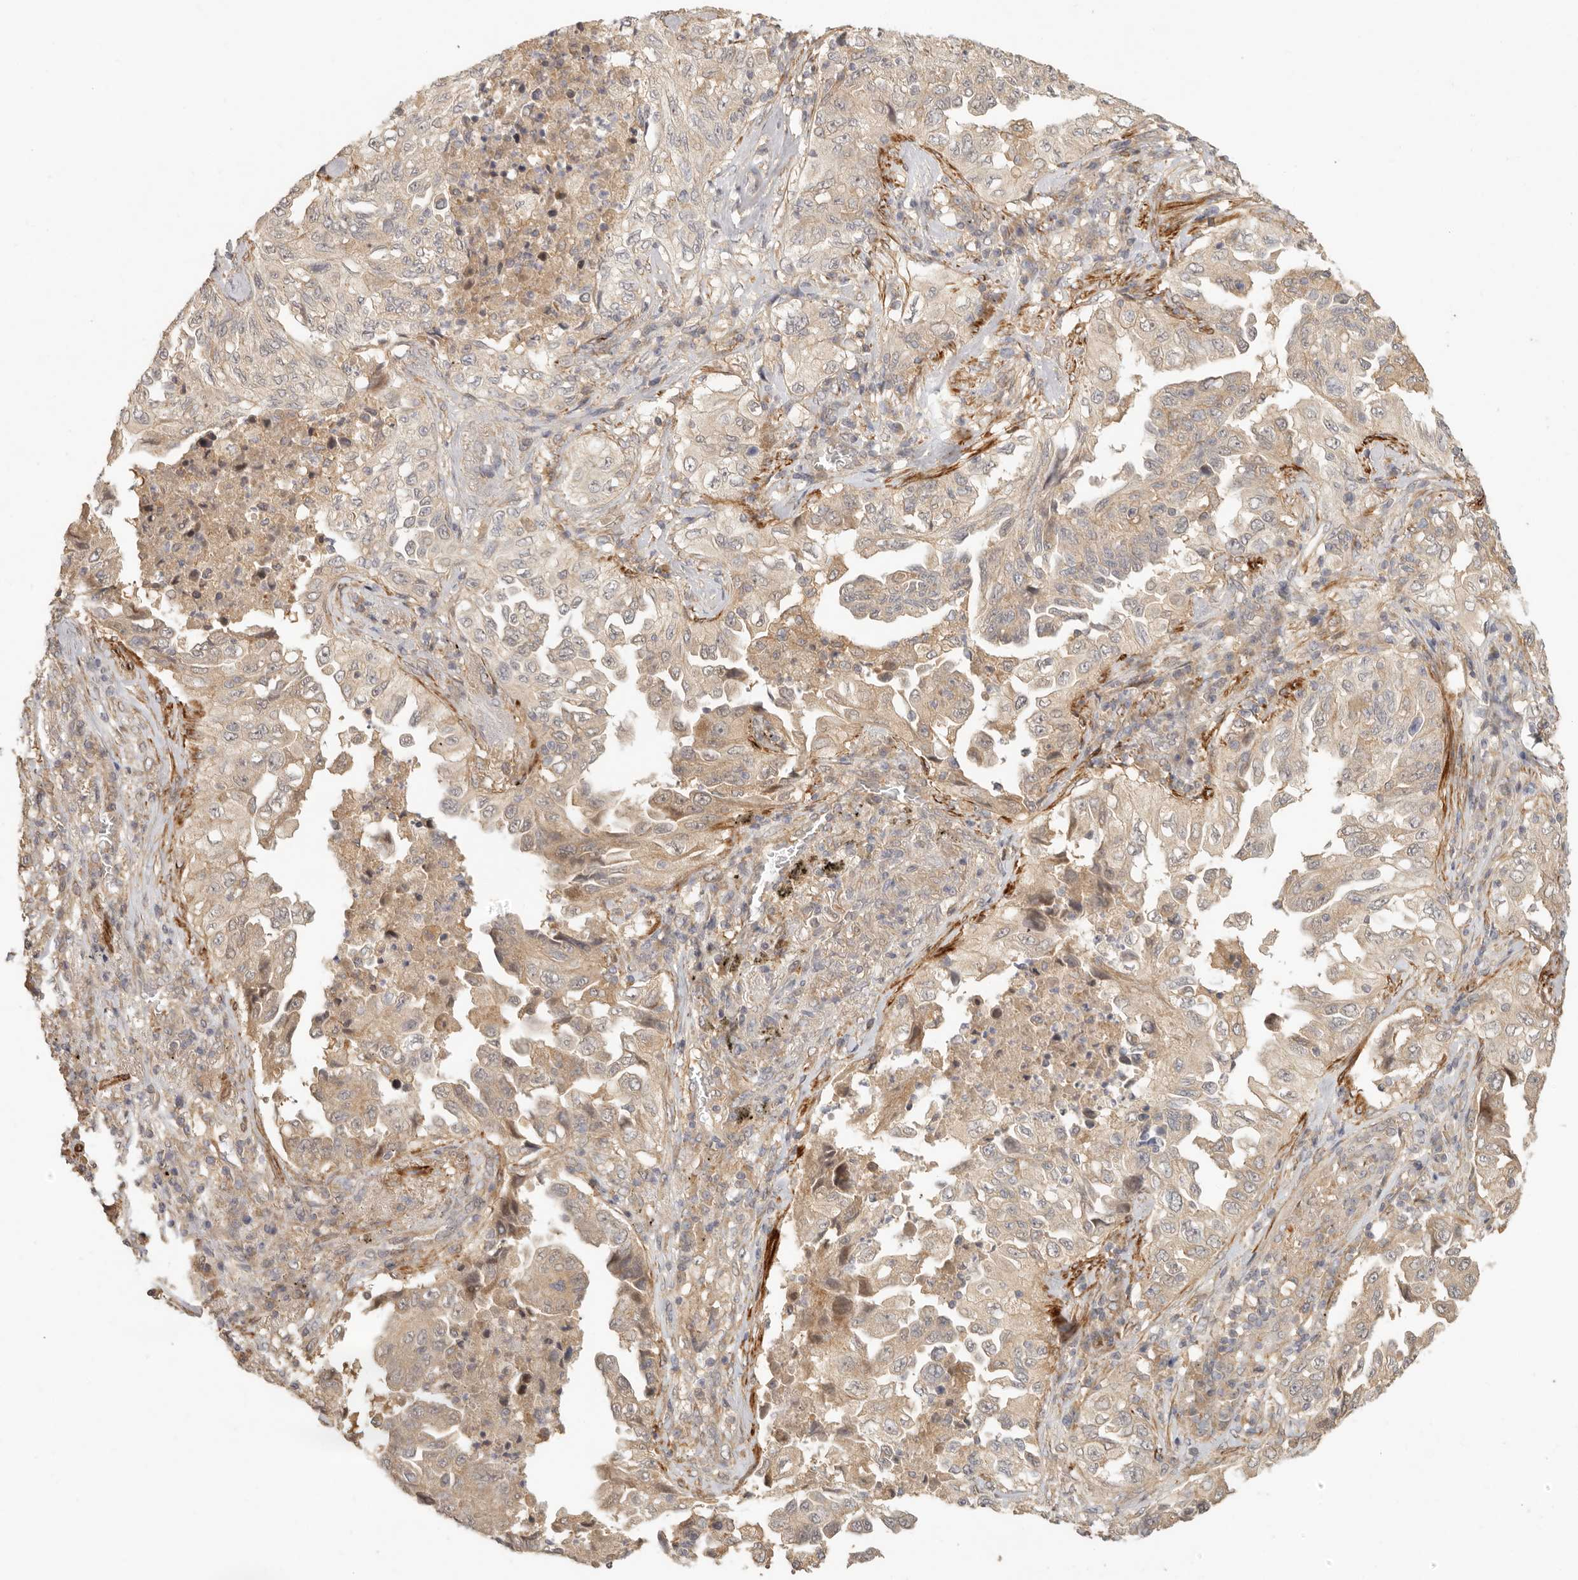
{"staining": {"intensity": "weak", "quantity": ">75%", "location": "cytoplasmic/membranous"}, "tissue": "lung cancer", "cell_type": "Tumor cells", "image_type": "cancer", "snomed": [{"axis": "morphology", "description": "Adenocarcinoma, NOS"}, {"axis": "topography", "description": "Lung"}], "caption": "Human lung adenocarcinoma stained for a protein (brown) exhibits weak cytoplasmic/membranous positive expression in about >75% of tumor cells.", "gene": "VIPR1", "patient": {"sex": "female", "age": 51}}